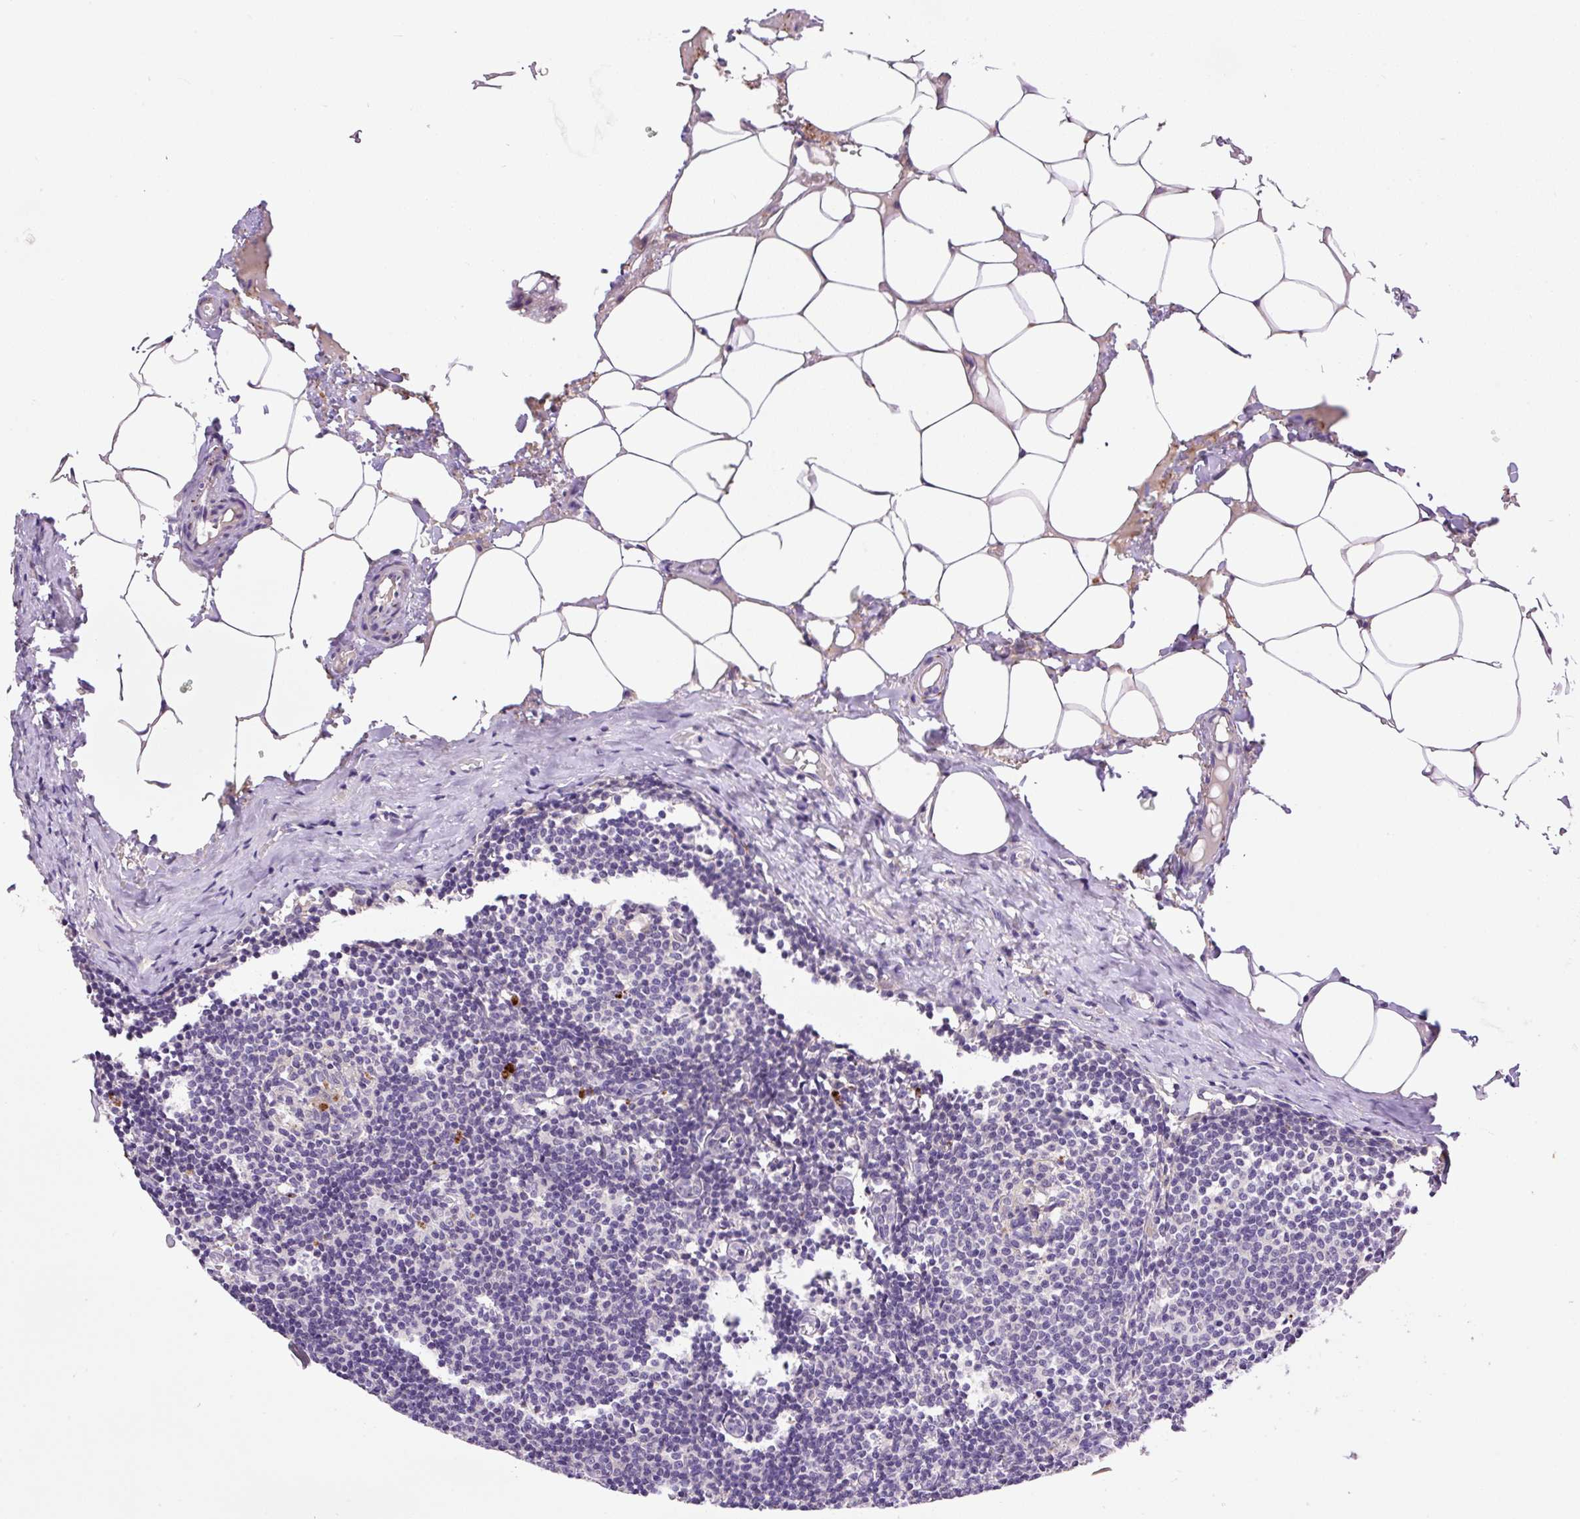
{"staining": {"intensity": "negative", "quantity": "none", "location": "none"}, "tissue": "lymph node", "cell_type": "Germinal center cells", "image_type": "normal", "snomed": [{"axis": "morphology", "description": "Normal tissue, NOS"}, {"axis": "topography", "description": "Lymph node"}], "caption": "Immunohistochemistry (IHC) of unremarkable lymph node displays no staining in germinal center cells.", "gene": "HABP4", "patient": {"sex": "male", "age": 49}}